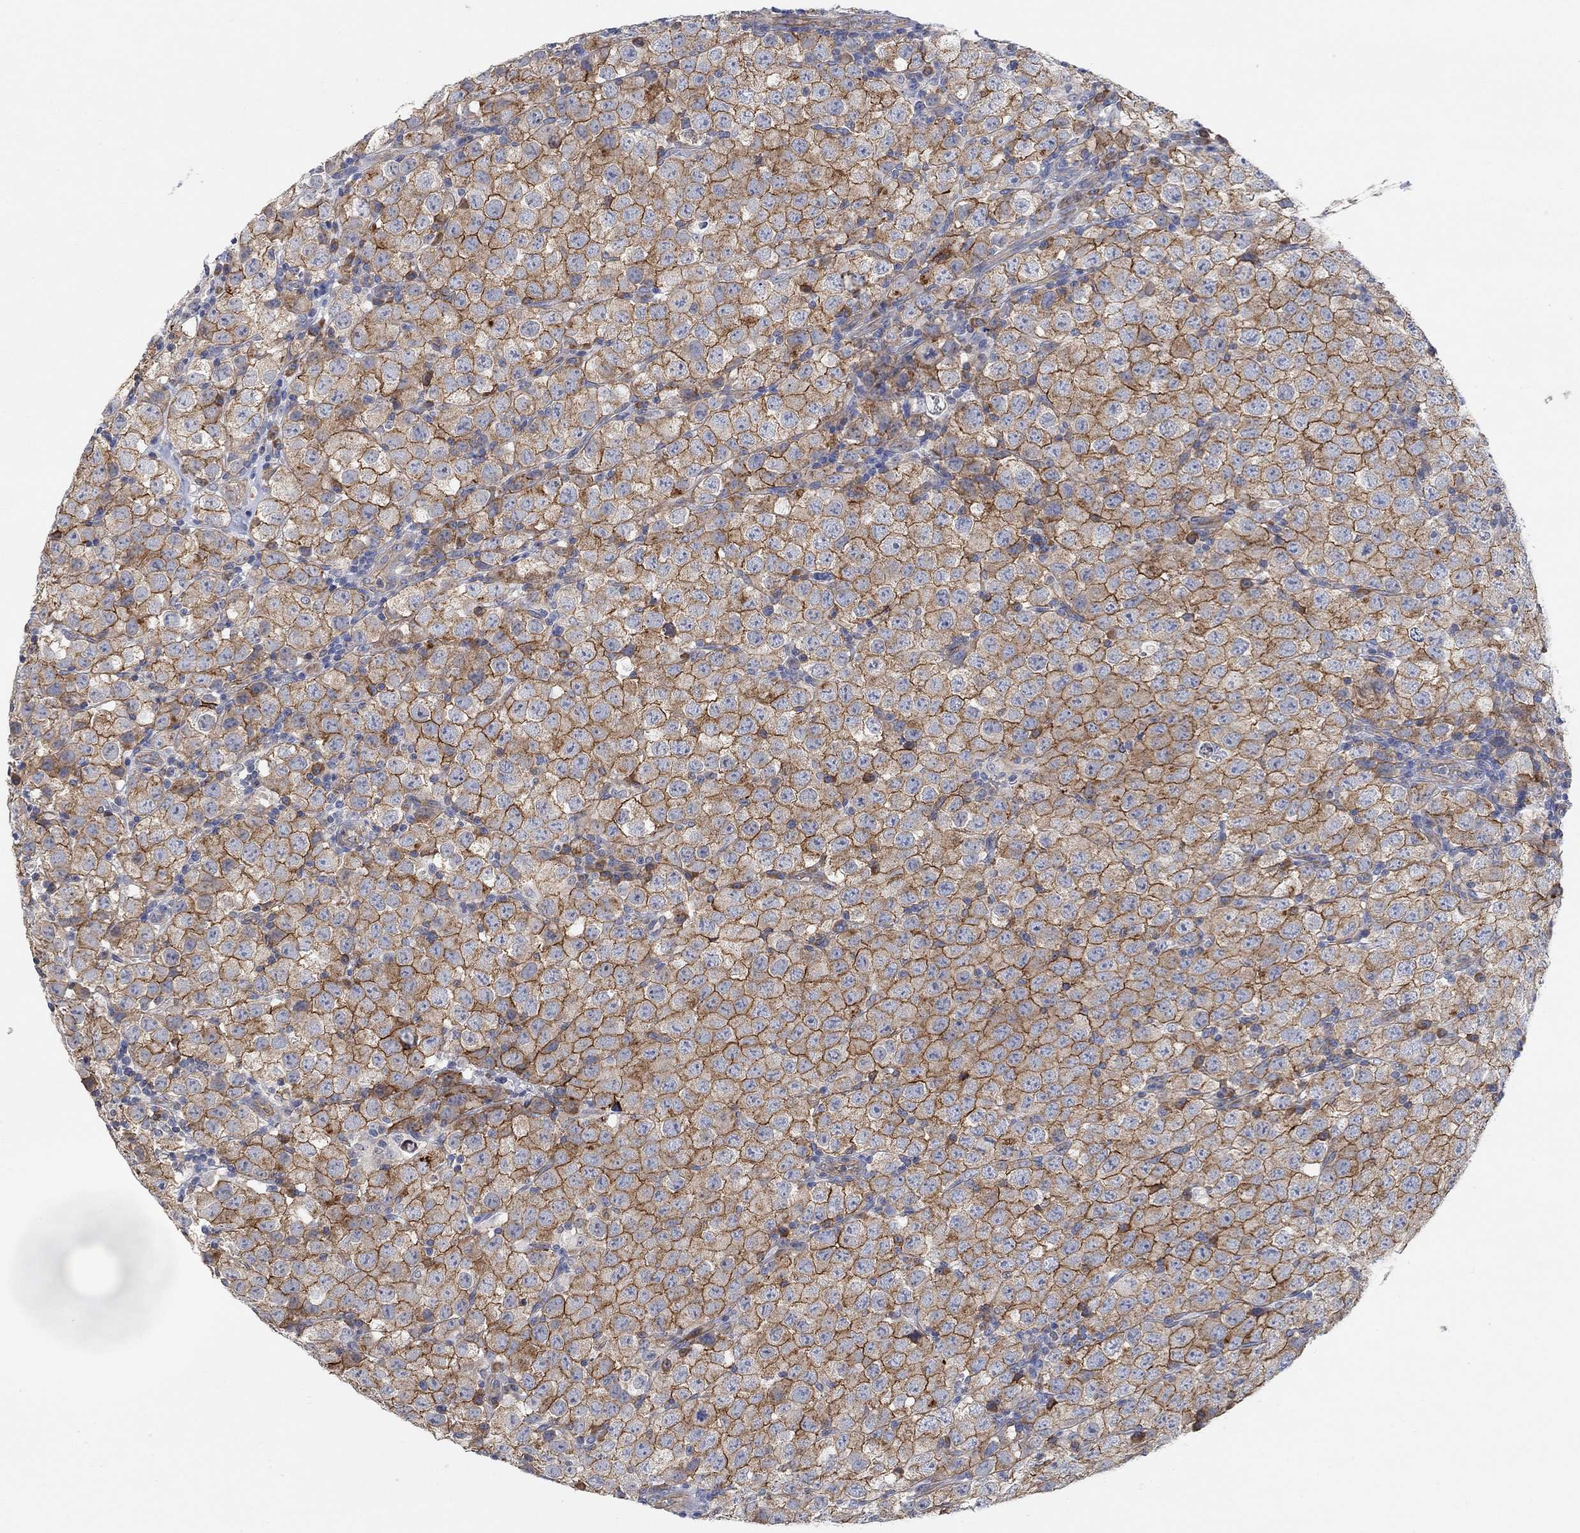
{"staining": {"intensity": "strong", "quantity": "25%-75%", "location": "cytoplasmic/membranous"}, "tissue": "testis cancer", "cell_type": "Tumor cells", "image_type": "cancer", "snomed": [{"axis": "morphology", "description": "Seminoma, NOS"}, {"axis": "topography", "description": "Testis"}], "caption": "An image of testis seminoma stained for a protein demonstrates strong cytoplasmic/membranous brown staining in tumor cells.", "gene": "SYT16", "patient": {"sex": "male", "age": 34}}